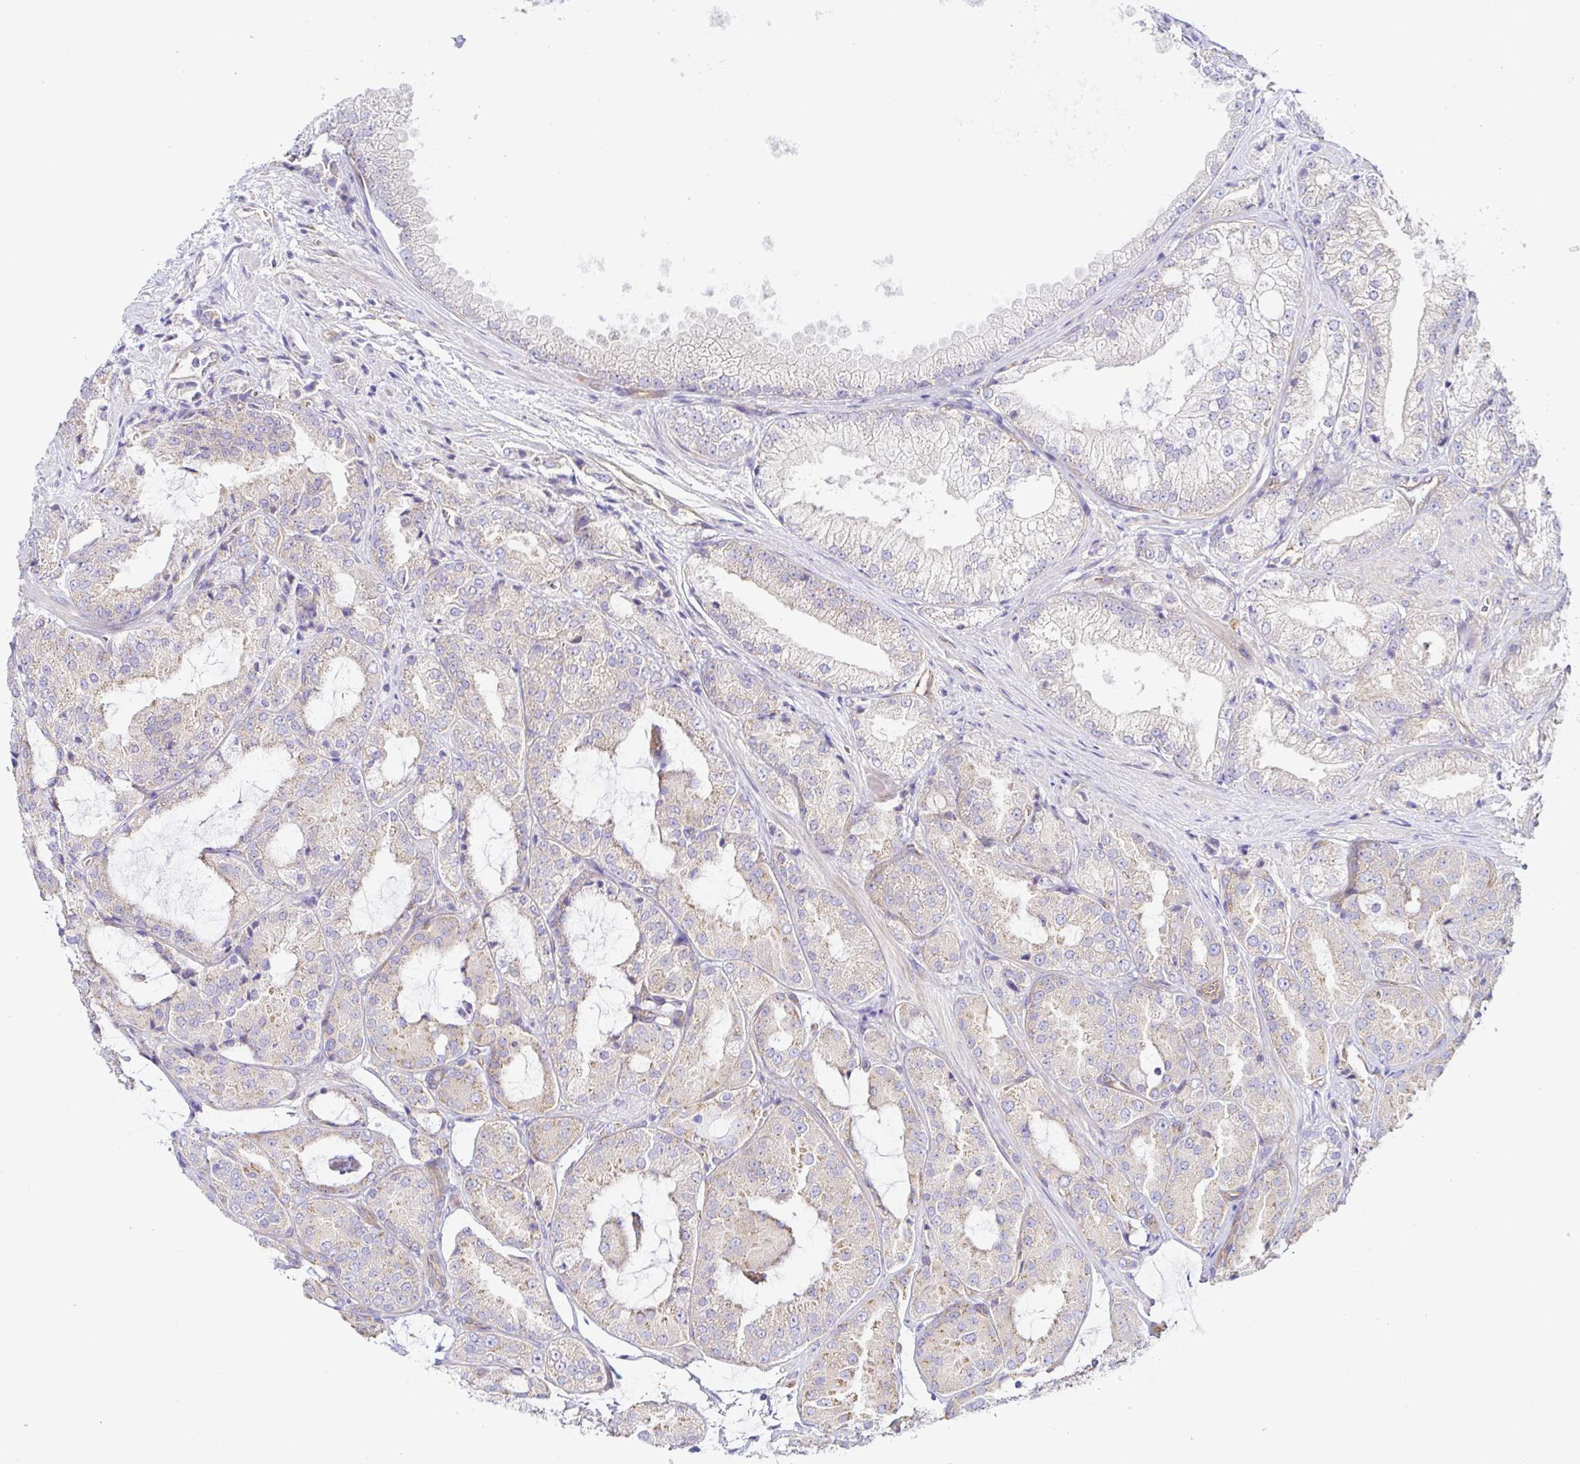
{"staining": {"intensity": "negative", "quantity": "none", "location": "none"}, "tissue": "prostate cancer", "cell_type": "Tumor cells", "image_type": "cancer", "snomed": [{"axis": "morphology", "description": "Adenocarcinoma, High grade"}, {"axis": "topography", "description": "Prostate"}], "caption": "An image of prostate cancer (adenocarcinoma (high-grade)) stained for a protein shows no brown staining in tumor cells.", "gene": "ARL4D", "patient": {"sex": "male", "age": 68}}